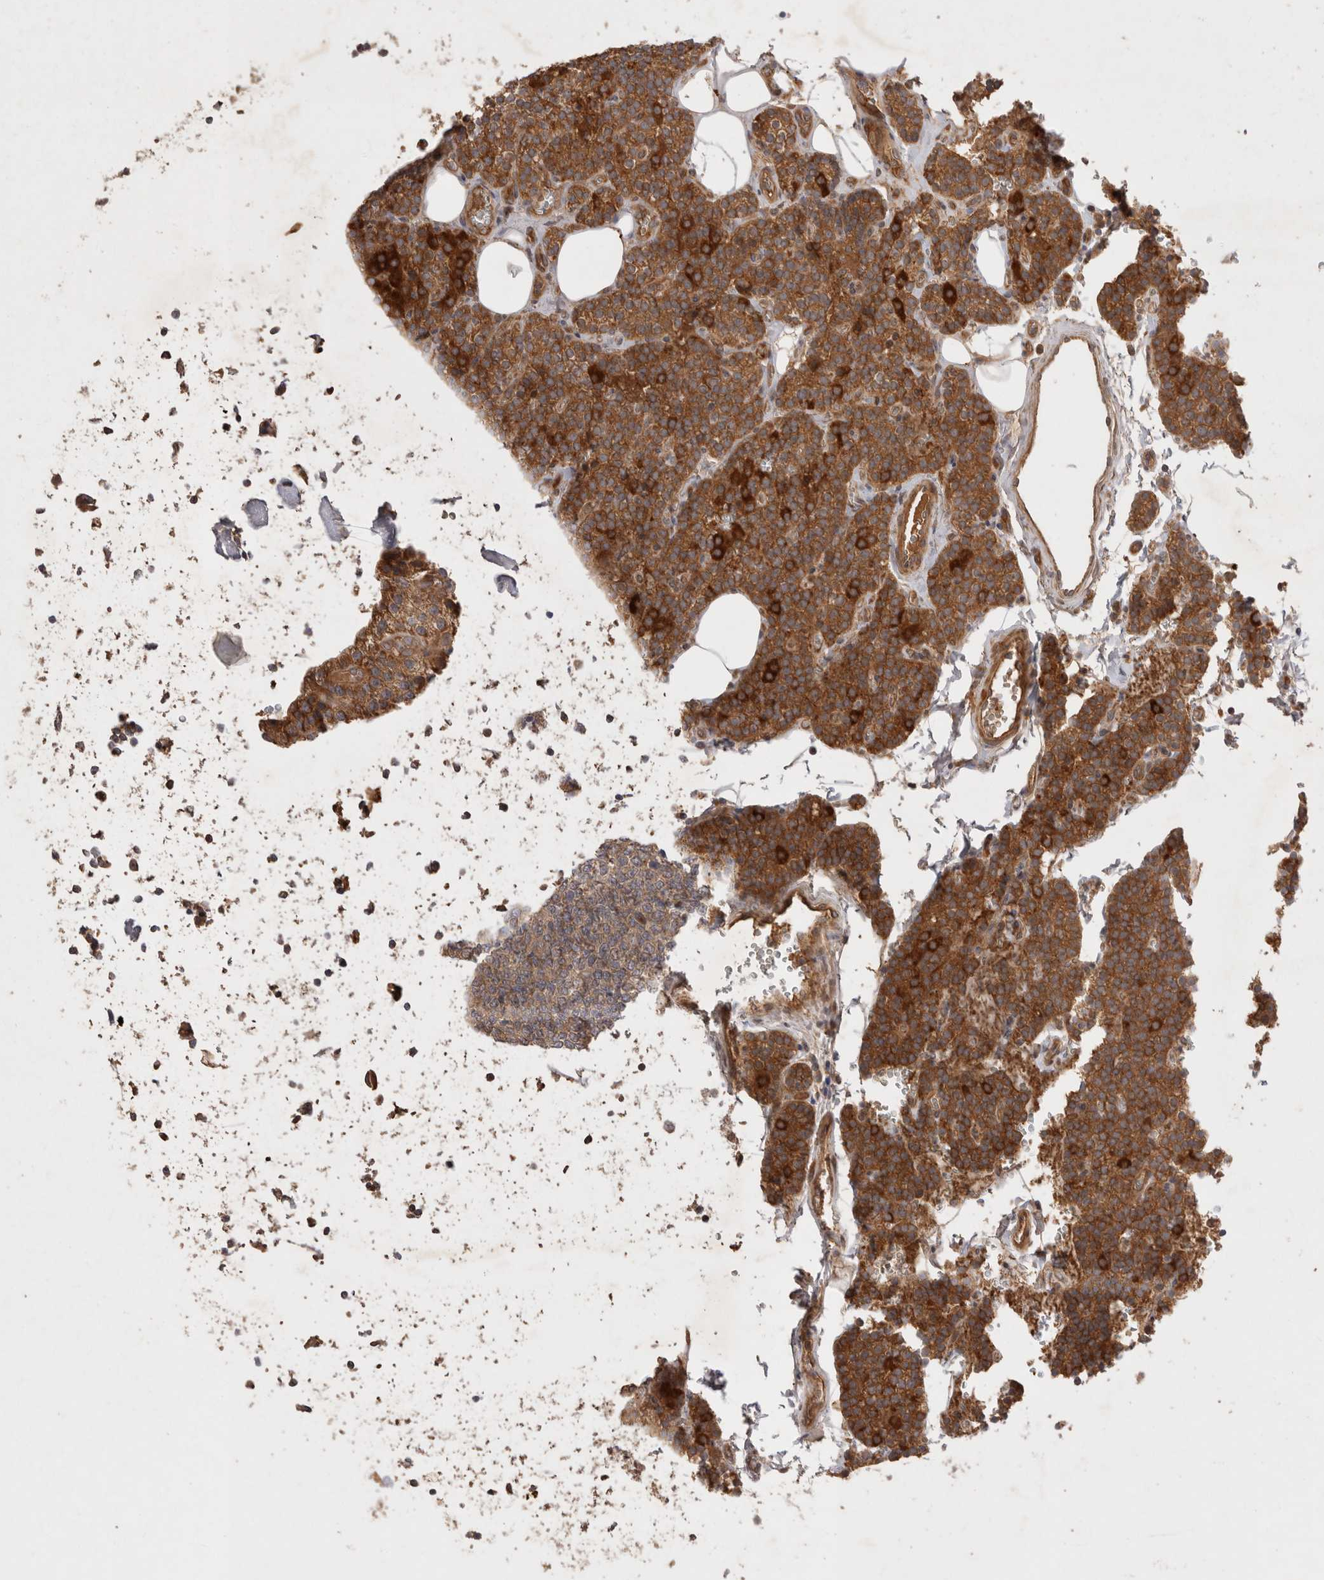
{"staining": {"intensity": "strong", "quantity": ">75%", "location": "cytoplasmic/membranous"}, "tissue": "parathyroid gland", "cell_type": "Glandular cells", "image_type": "normal", "snomed": [{"axis": "morphology", "description": "Normal tissue, NOS"}, {"axis": "topography", "description": "Parathyroid gland"}], "caption": "An IHC image of unremarkable tissue is shown. Protein staining in brown shows strong cytoplasmic/membranous positivity in parathyroid gland within glandular cells.", "gene": "PPP1R42", "patient": {"sex": "female", "age": 64}}